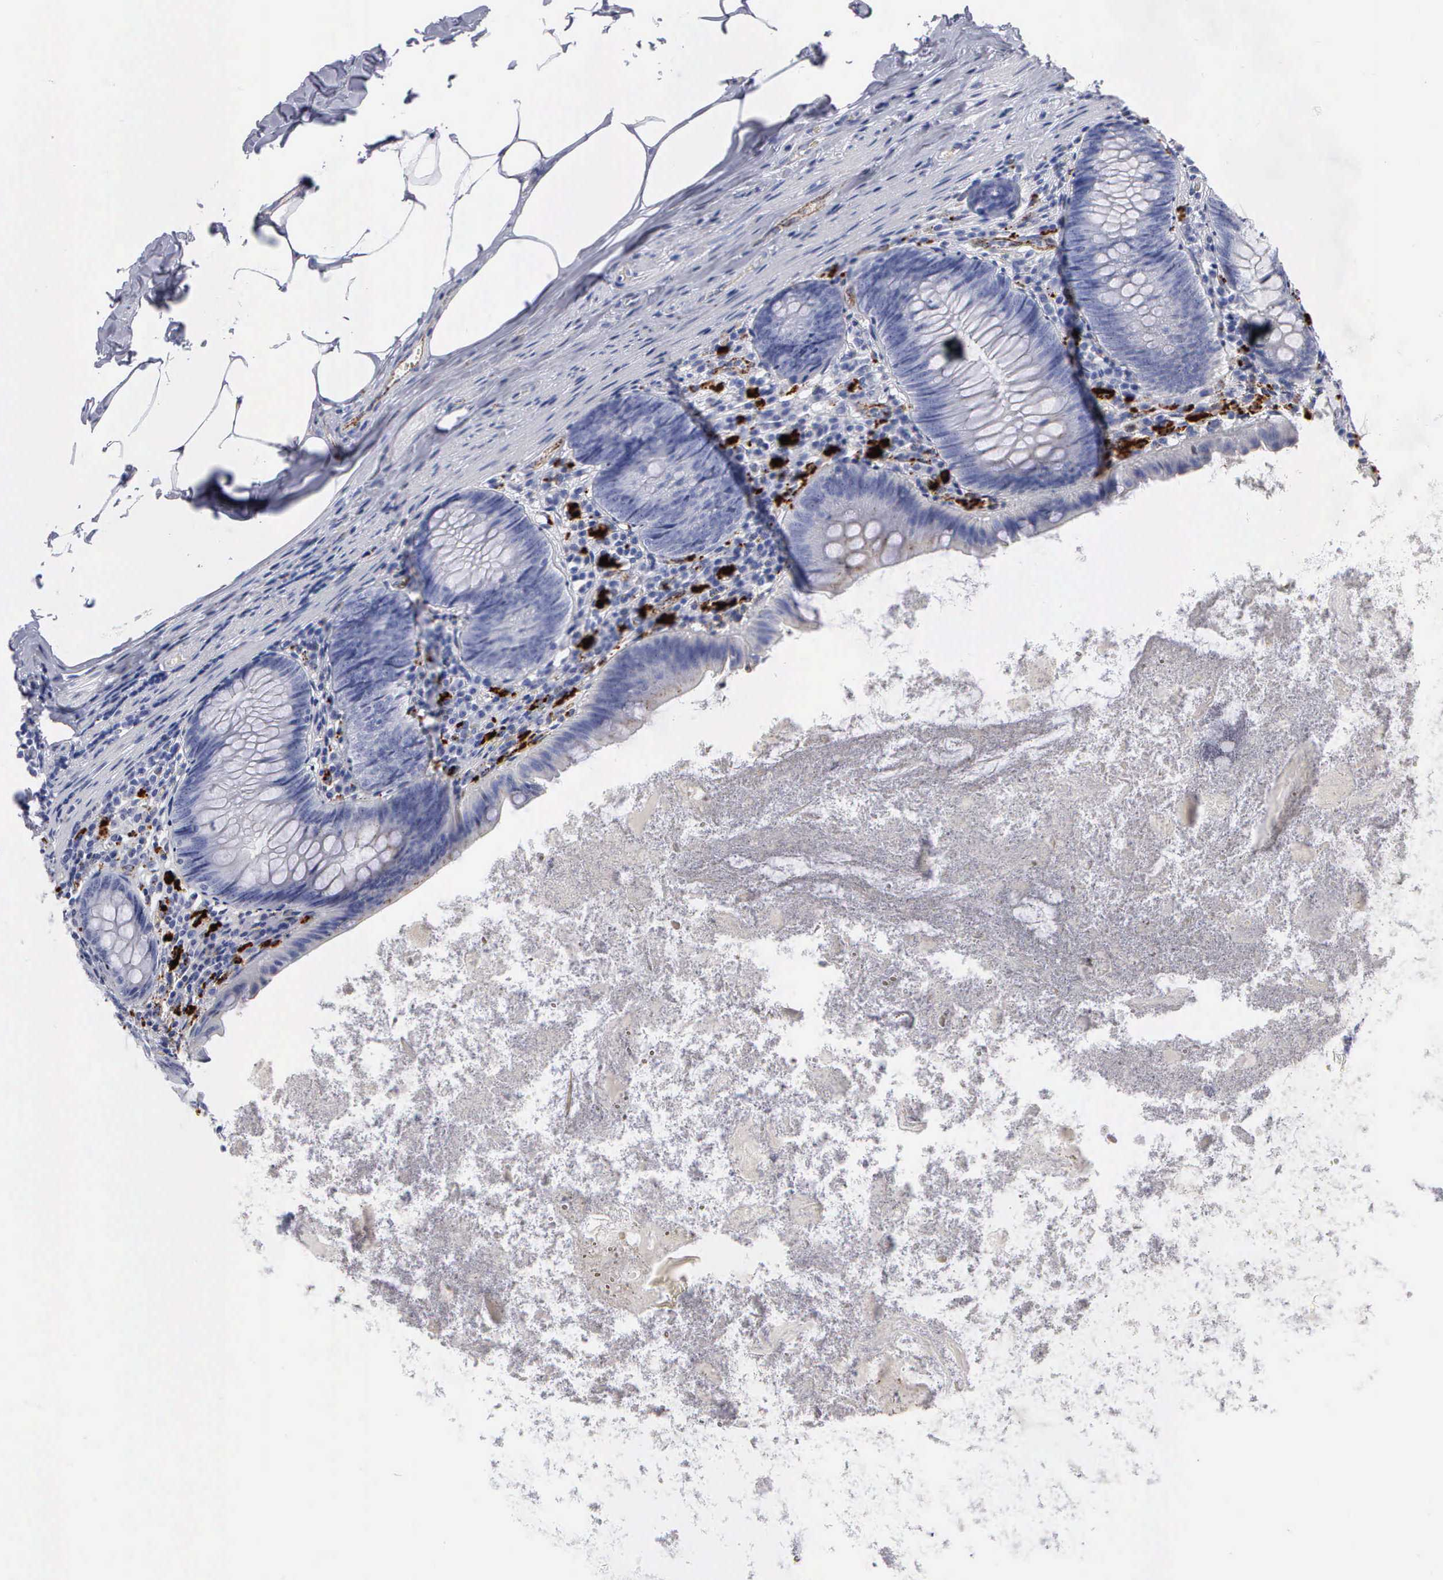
{"staining": {"intensity": "moderate", "quantity": "<25%", "location": "cytoplasmic/membranous"}, "tissue": "appendix", "cell_type": "Glandular cells", "image_type": "normal", "snomed": [{"axis": "morphology", "description": "Normal tissue, NOS"}, {"axis": "topography", "description": "Appendix"}], "caption": "DAB immunohistochemical staining of normal appendix shows moderate cytoplasmic/membranous protein expression in approximately <25% of glandular cells.", "gene": "CTSL", "patient": {"sex": "female", "age": 82}}